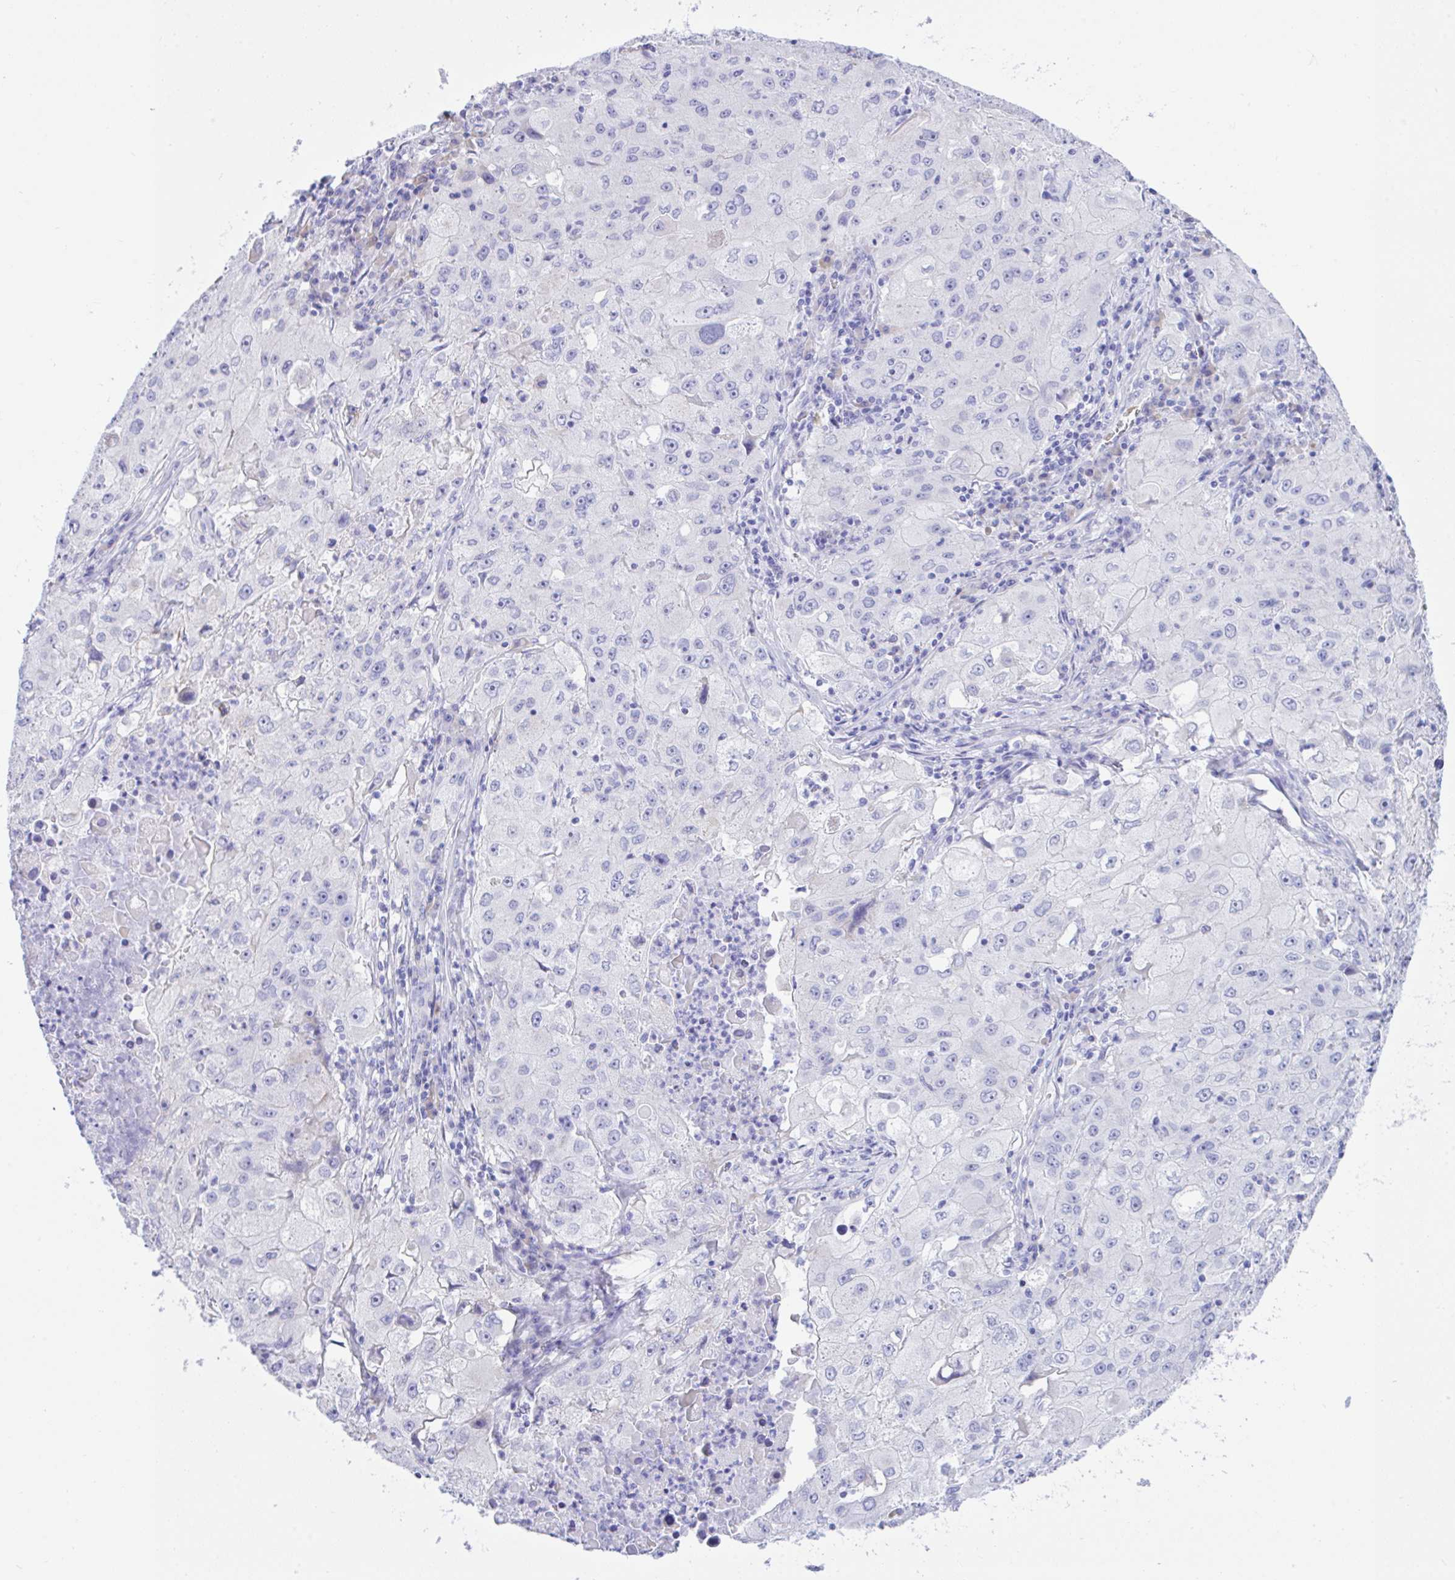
{"staining": {"intensity": "negative", "quantity": "none", "location": "none"}, "tissue": "lung cancer", "cell_type": "Tumor cells", "image_type": "cancer", "snomed": [{"axis": "morphology", "description": "Squamous cell carcinoma, NOS"}, {"axis": "topography", "description": "Lung"}], "caption": "Tumor cells show no significant staining in lung cancer (squamous cell carcinoma).", "gene": "SEL1L2", "patient": {"sex": "male", "age": 63}}